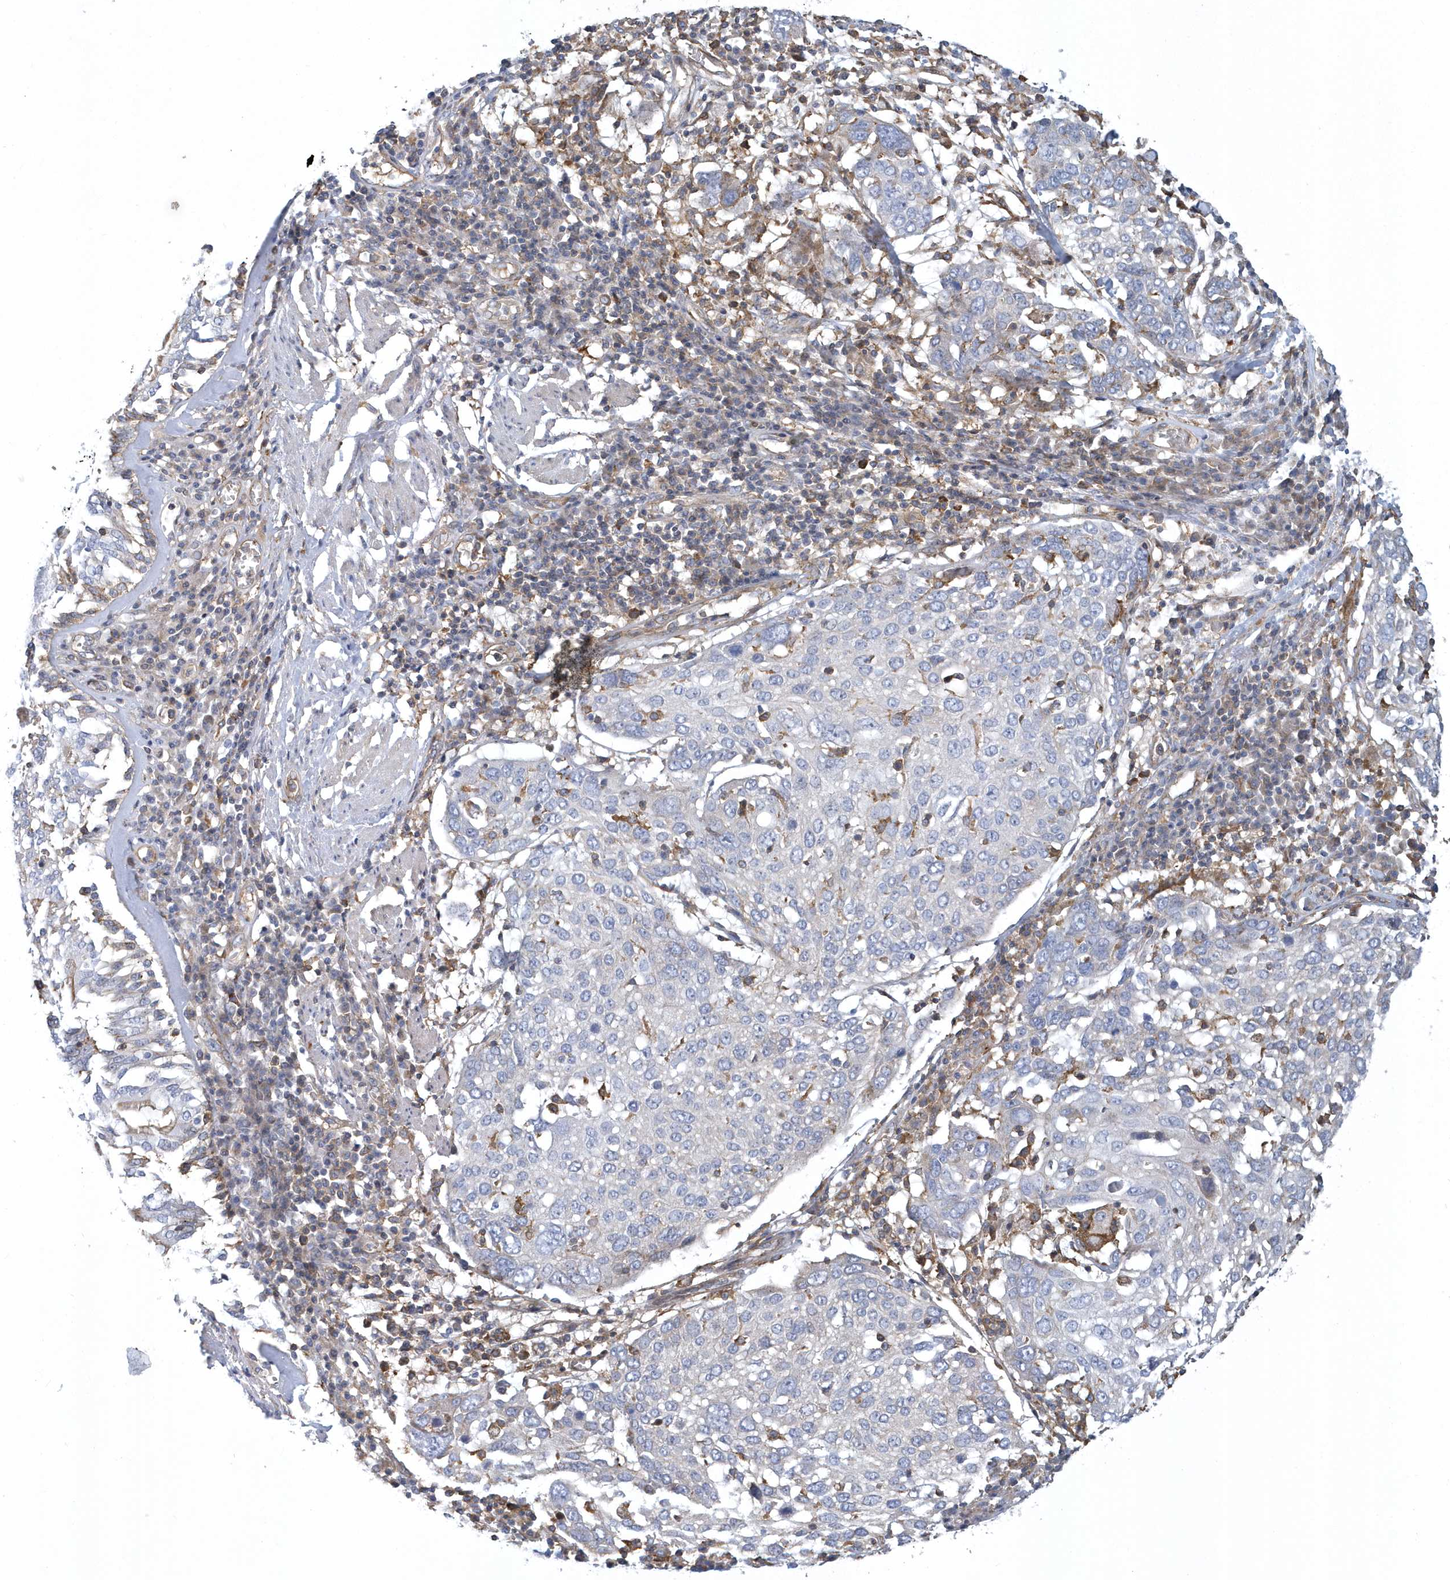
{"staining": {"intensity": "negative", "quantity": "none", "location": "none"}, "tissue": "lung cancer", "cell_type": "Tumor cells", "image_type": "cancer", "snomed": [{"axis": "morphology", "description": "Squamous cell carcinoma, NOS"}, {"axis": "topography", "description": "Lung"}], "caption": "This photomicrograph is of lung squamous cell carcinoma stained with immunohistochemistry (IHC) to label a protein in brown with the nuclei are counter-stained blue. There is no positivity in tumor cells. (Immunohistochemistry (ihc), brightfield microscopy, high magnification).", "gene": "ARAP2", "patient": {"sex": "male", "age": 65}}